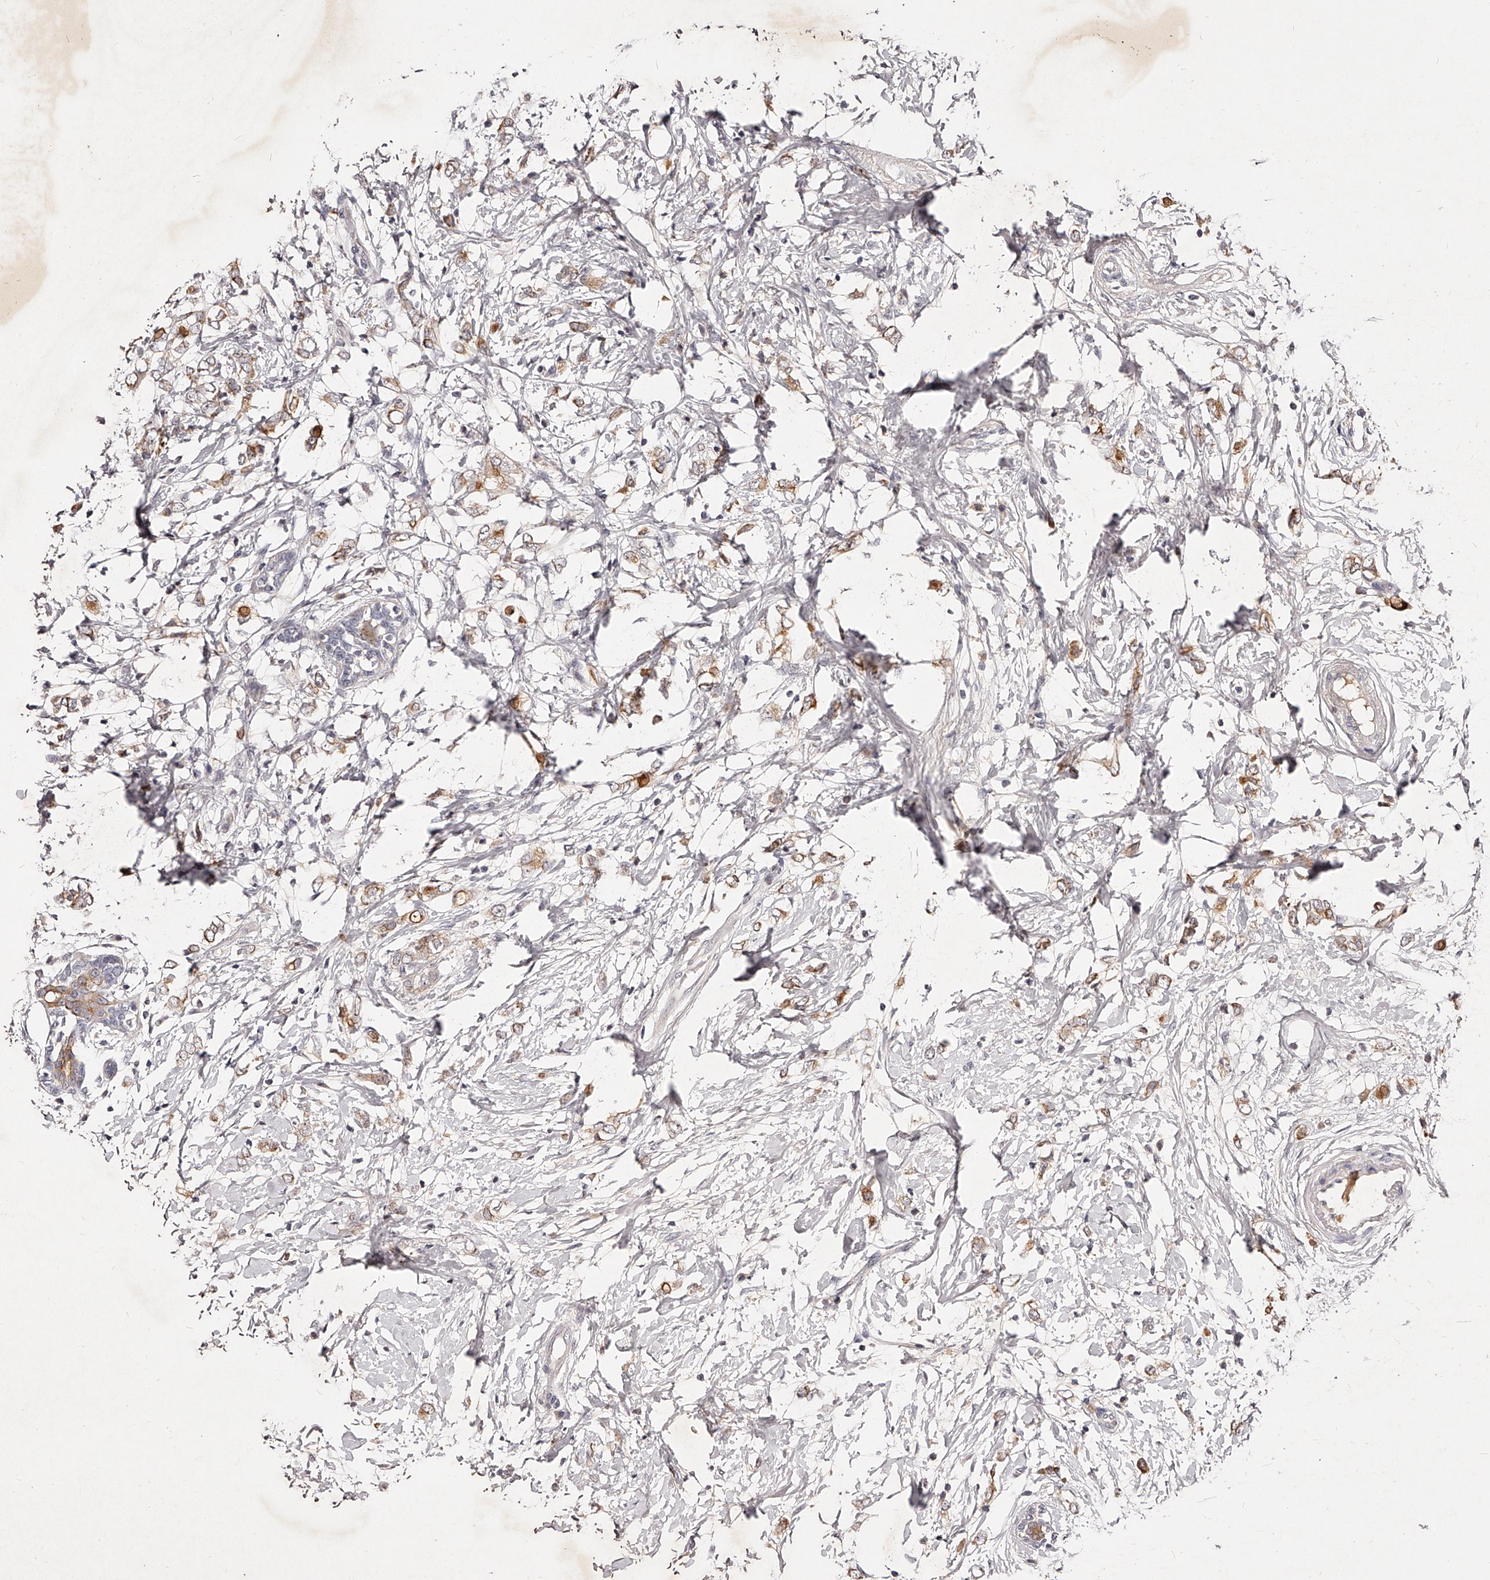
{"staining": {"intensity": "moderate", "quantity": ">75%", "location": "cytoplasmic/membranous"}, "tissue": "breast cancer", "cell_type": "Tumor cells", "image_type": "cancer", "snomed": [{"axis": "morphology", "description": "Normal tissue, NOS"}, {"axis": "morphology", "description": "Lobular carcinoma"}, {"axis": "topography", "description": "Breast"}], "caption": "Brown immunohistochemical staining in human breast cancer (lobular carcinoma) reveals moderate cytoplasmic/membranous staining in about >75% of tumor cells. (Brightfield microscopy of DAB IHC at high magnification).", "gene": "PHACTR1", "patient": {"sex": "female", "age": 47}}